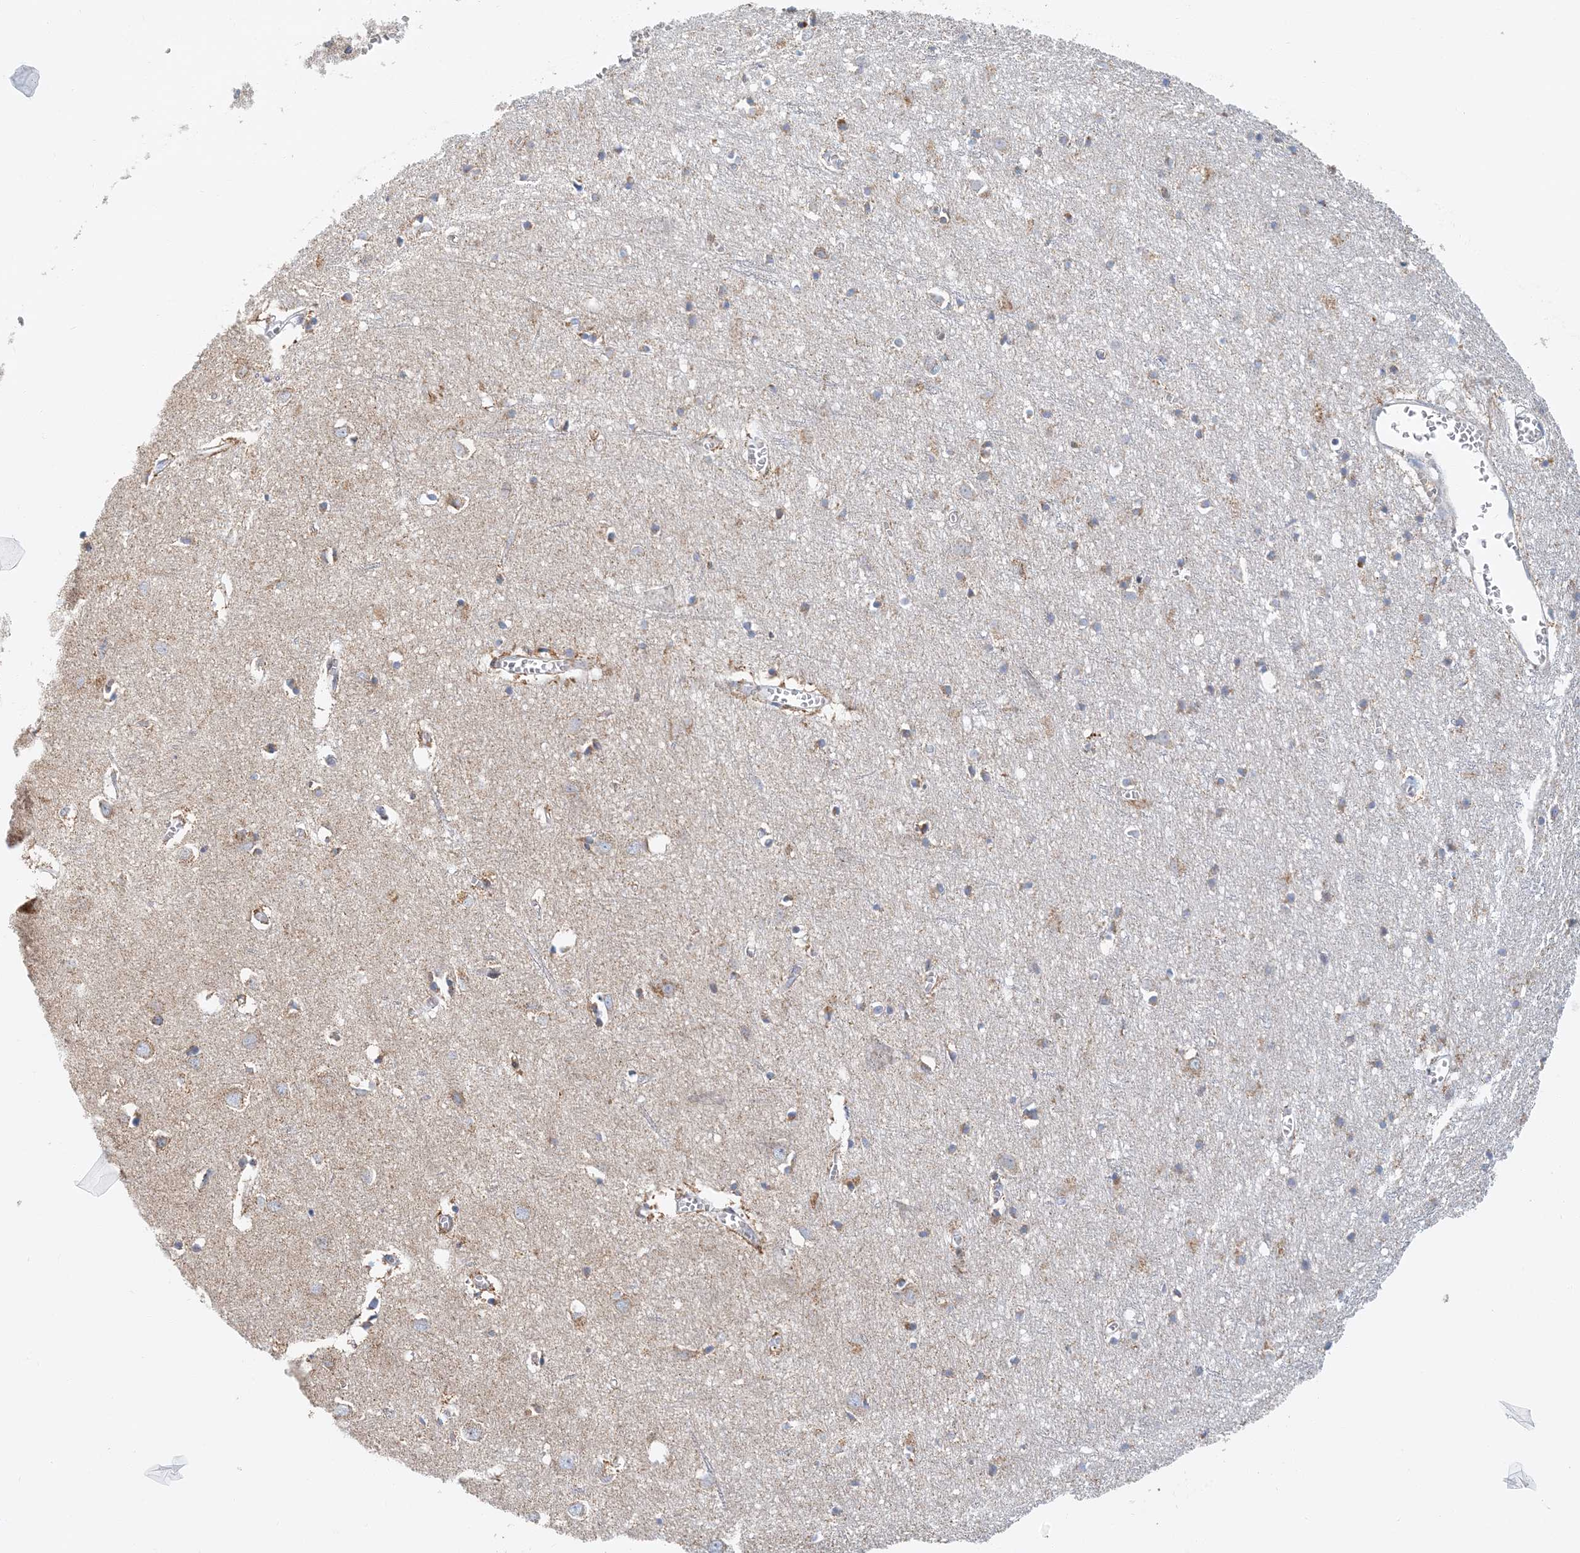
{"staining": {"intensity": "weak", "quantity": "25%-75%", "location": "cytoplasmic/membranous"}, "tissue": "cerebral cortex", "cell_type": "Endothelial cells", "image_type": "normal", "snomed": [{"axis": "morphology", "description": "Normal tissue, NOS"}, {"axis": "topography", "description": "Cerebral cortex"}], "caption": "Brown immunohistochemical staining in unremarkable cerebral cortex exhibits weak cytoplasmic/membranous staining in about 25%-75% of endothelial cells. (DAB IHC, brown staining for protein, blue staining for nuclei).", "gene": "BDH1", "patient": {"sex": "female", "age": 64}}